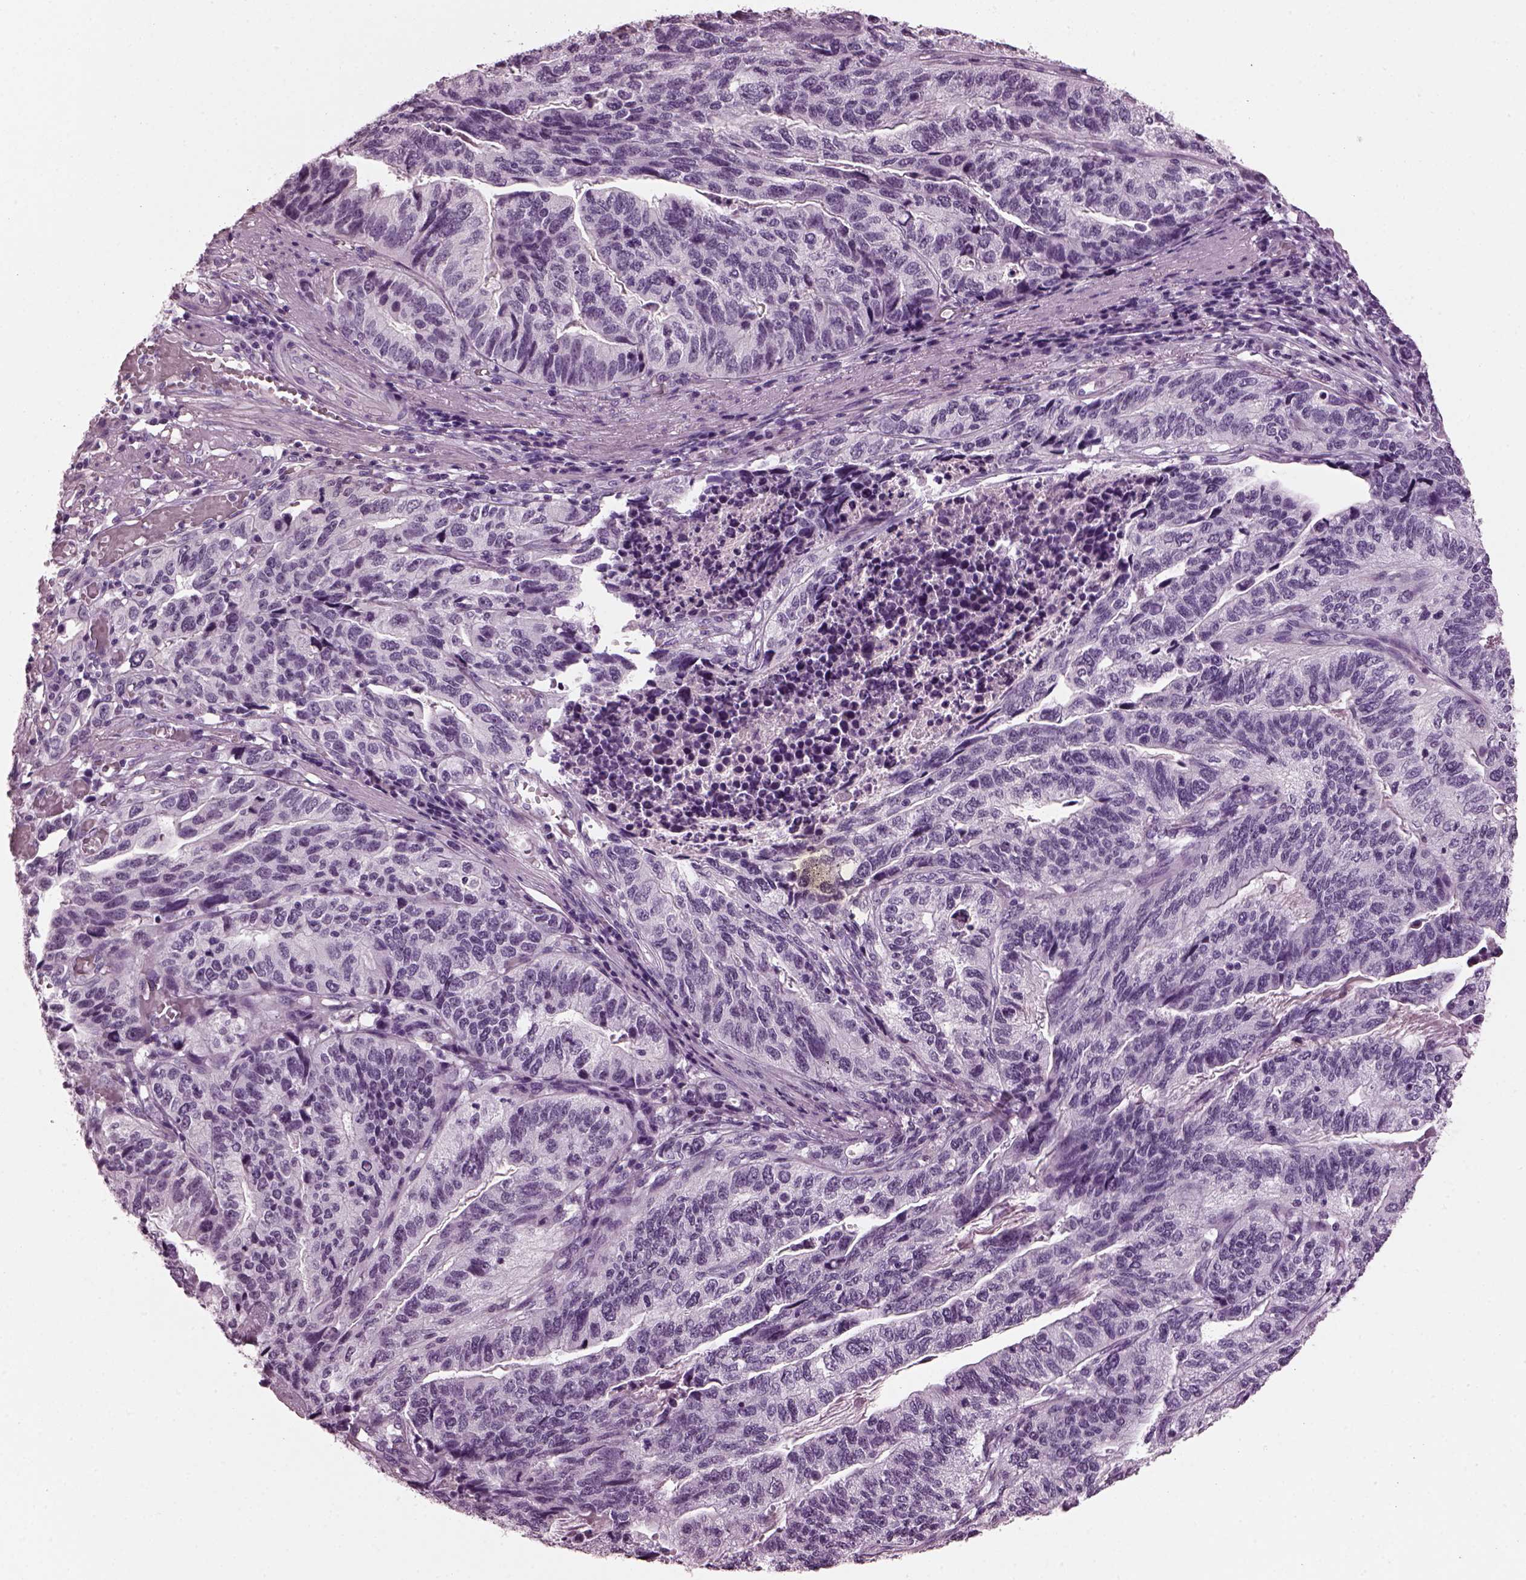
{"staining": {"intensity": "negative", "quantity": "none", "location": "none"}, "tissue": "stomach cancer", "cell_type": "Tumor cells", "image_type": "cancer", "snomed": [{"axis": "morphology", "description": "Adenocarcinoma, NOS"}, {"axis": "topography", "description": "Stomach, upper"}], "caption": "Tumor cells show no significant protein positivity in stomach cancer (adenocarcinoma). (DAB (3,3'-diaminobenzidine) immunohistochemistry (IHC) visualized using brightfield microscopy, high magnification).", "gene": "SLC6A17", "patient": {"sex": "female", "age": 67}}